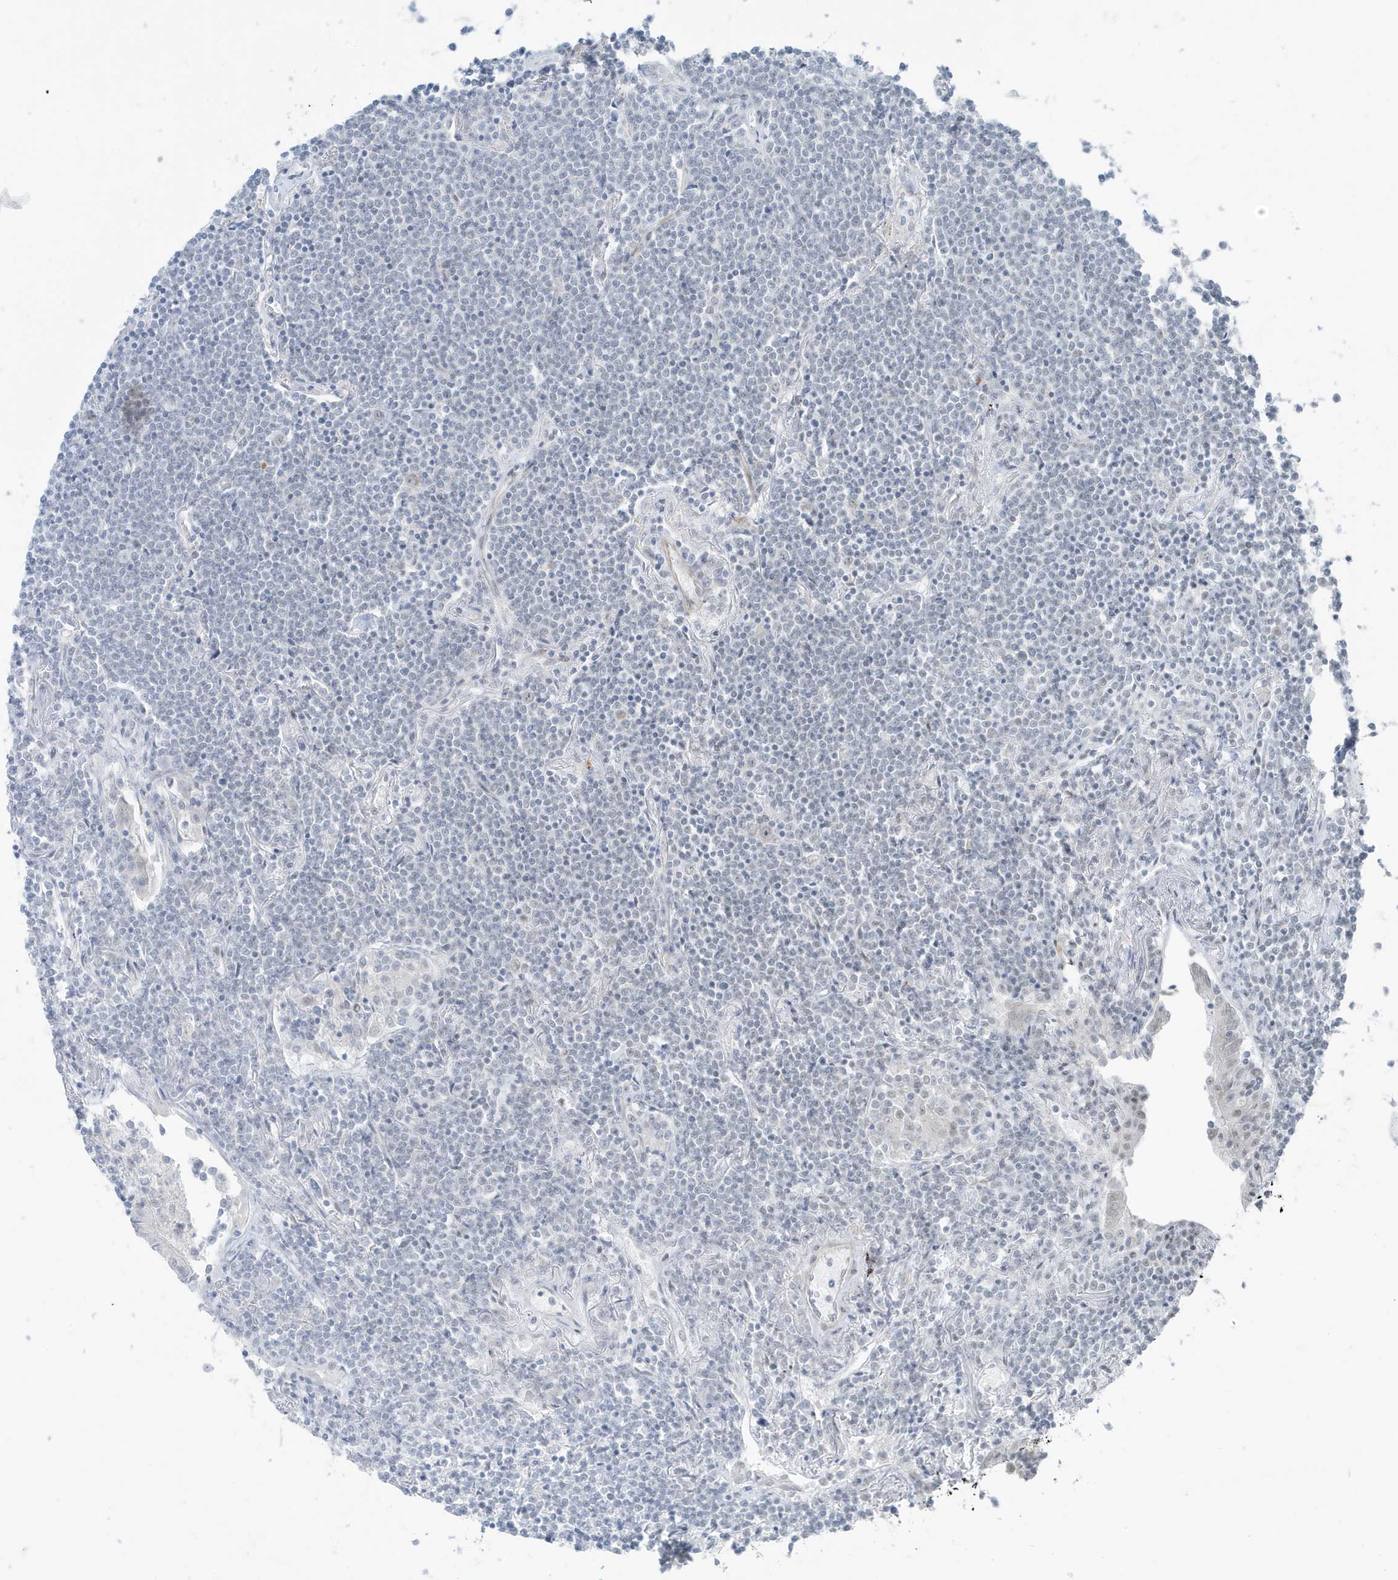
{"staining": {"intensity": "negative", "quantity": "none", "location": "none"}, "tissue": "lymphoma", "cell_type": "Tumor cells", "image_type": "cancer", "snomed": [{"axis": "morphology", "description": "Malignant lymphoma, non-Hodgkin's type, Low grade"}, {"axis": "topography", "description": "Lung"}], "caption": "This is a image of IHC staining of lymphoma, which shows no expression in tumor cells.", "gene": "CHCHD4", "patient": {"sex": "female", "age": 71}}